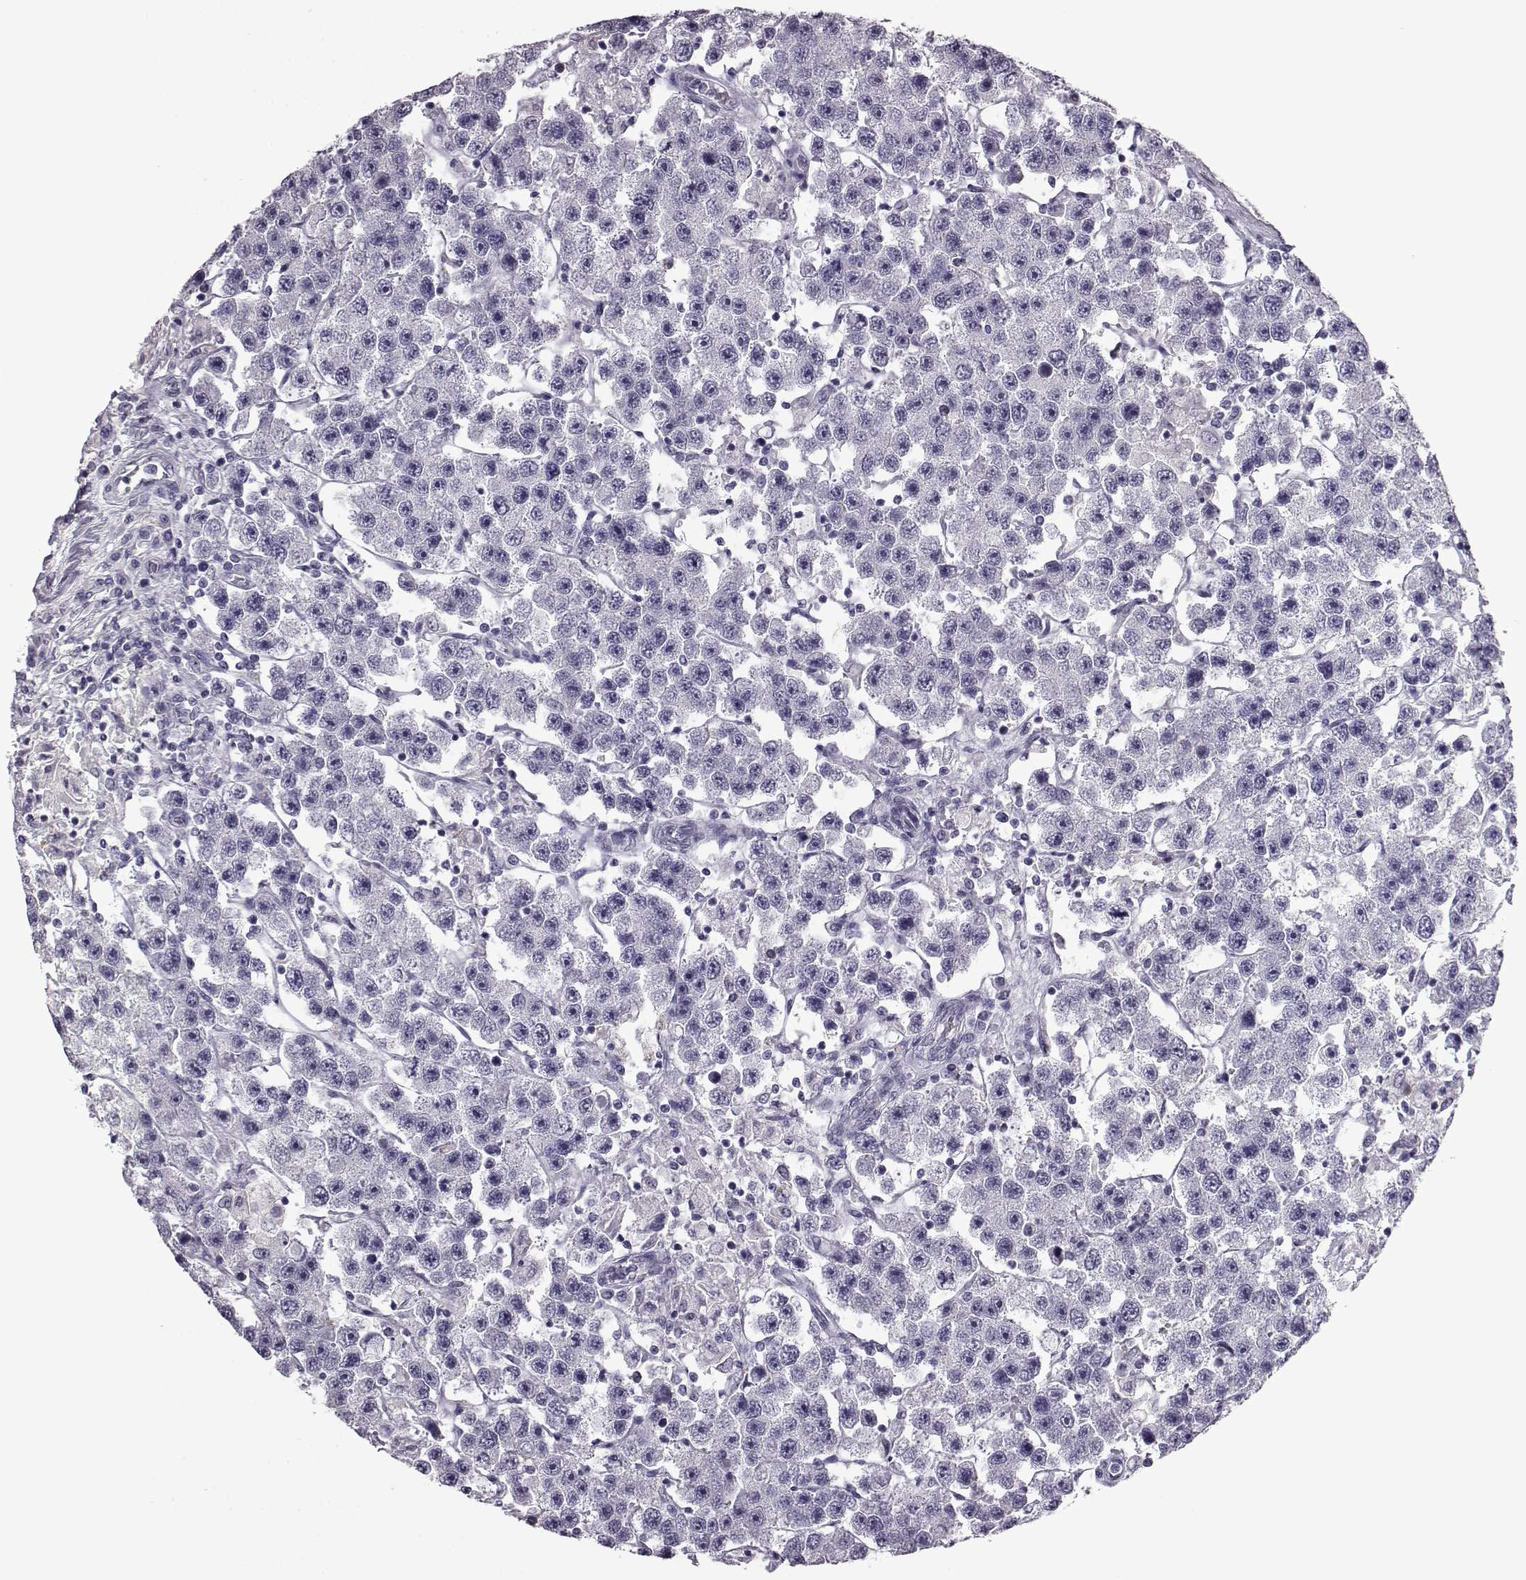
{"staining": {"intensity": "negative", "quantity": "none", "location": "none"}, "tissue": "testis cancer", "cell_type": "Tumor cells", "image_type": "cancer", "snomed": [{"axis": "morphology", "description": "Seminoma, NOS"}, {"axis": "topography", "description": "Testis"}], "caption": "The image shows no staining of tumor cells in seminoma (testis).", "gene": "PRR9", "patient": {"sex": "male", "age": 45}}